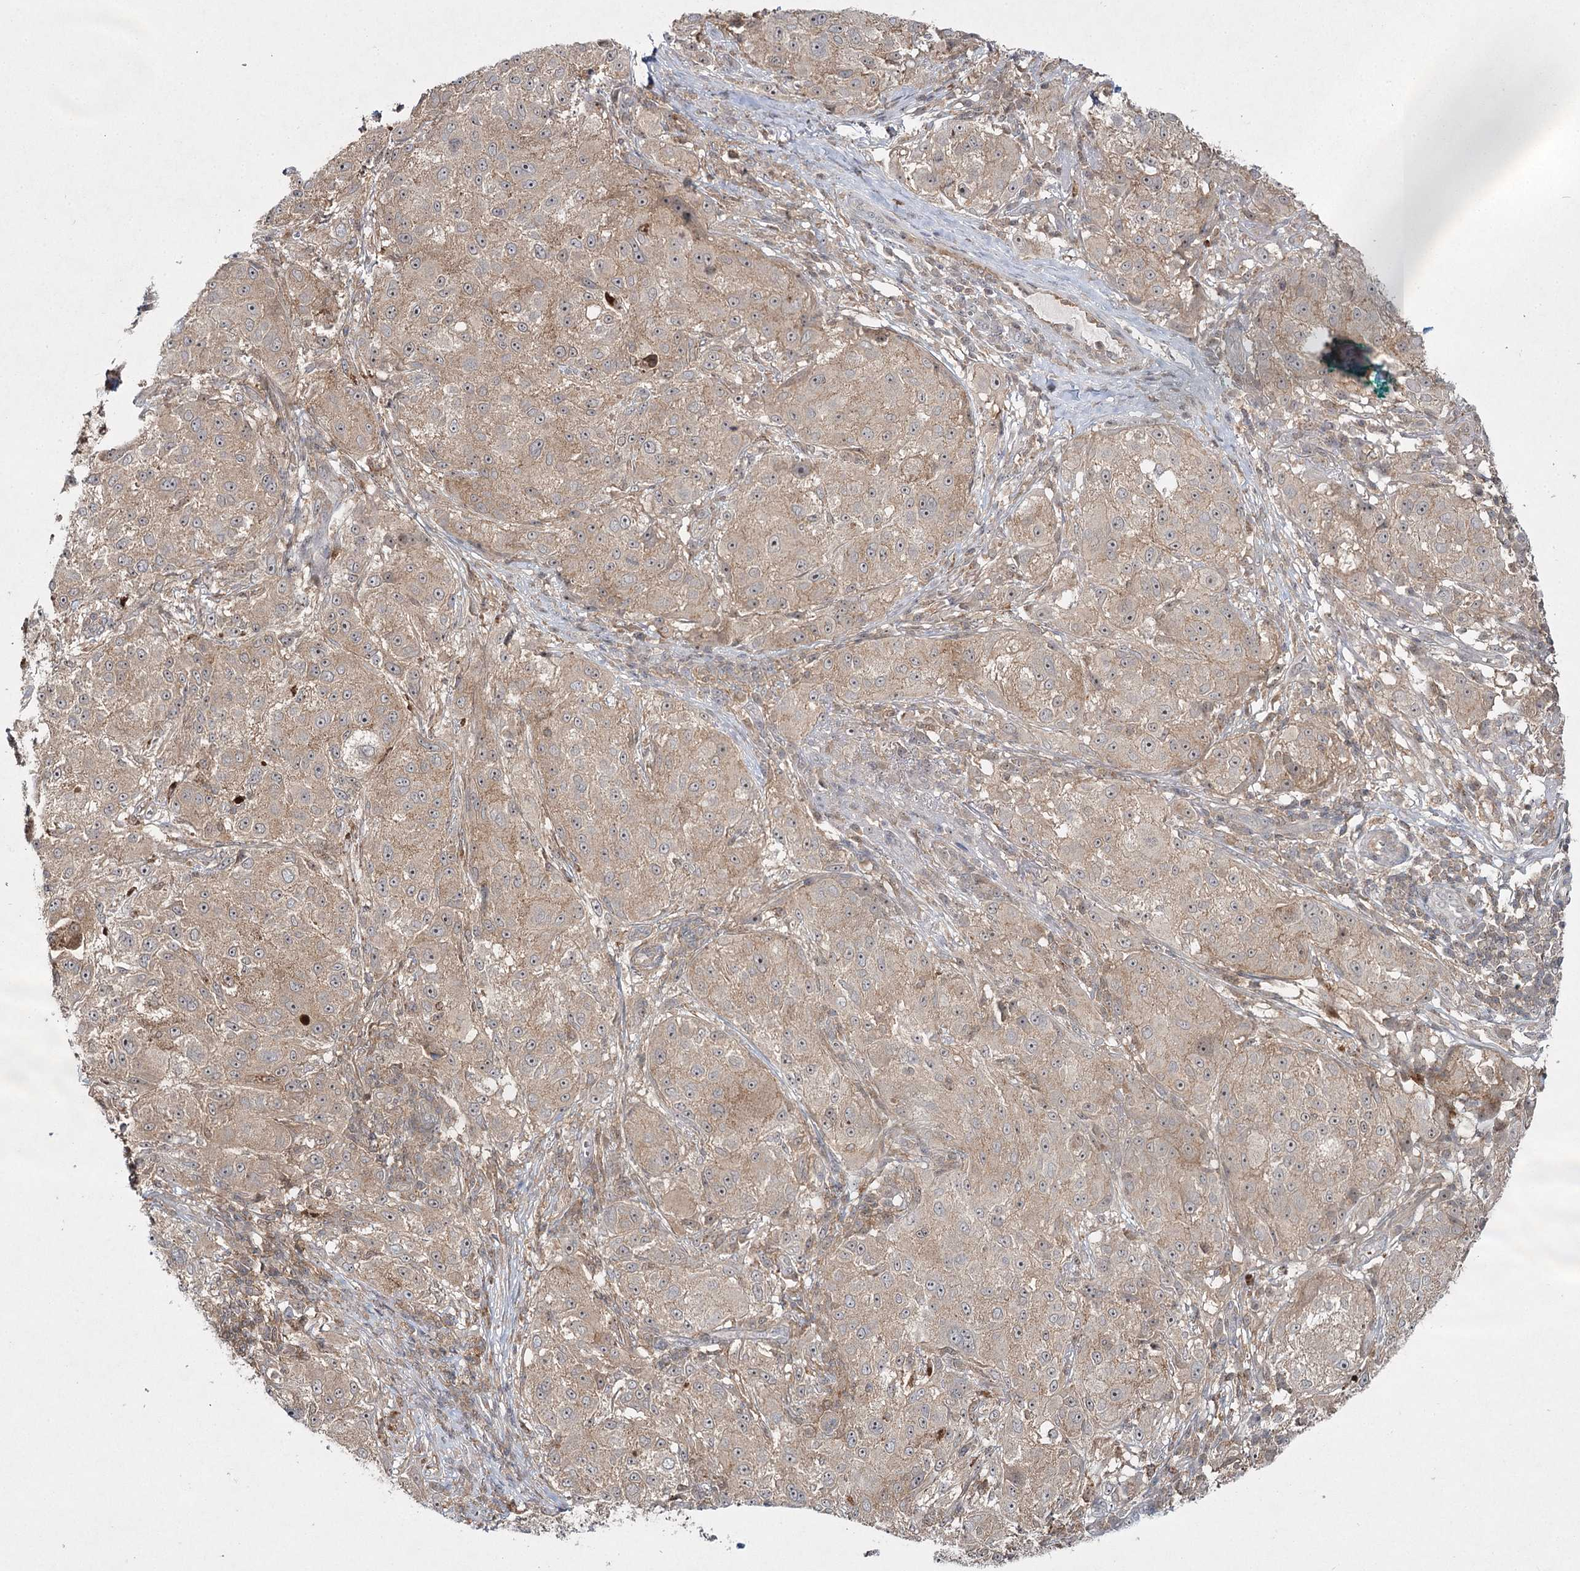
{"staining": {"intensity": "weak", "quantity": "25%-75%", "location": "cytoplasmic/membranous"}, "tissue": "melanoma", "cell_type": "Tumor cells", "image_type": "cancer", "snomed": [{"axis": "morphology", "description": "Necrosis, NOS"}, {"axis": "morphology", "description": "Malignant melanoma, NOS"}, {"axis": "topography", "description": "Skin"}], "caption": "This is a photomicrograph of IHC staining of malignant melanoma, which shows weak expression in the cytoplasmic/membranous of tumor cells.", "gene": "WDR44", "patient": {"sex": "female", "age": 87}}